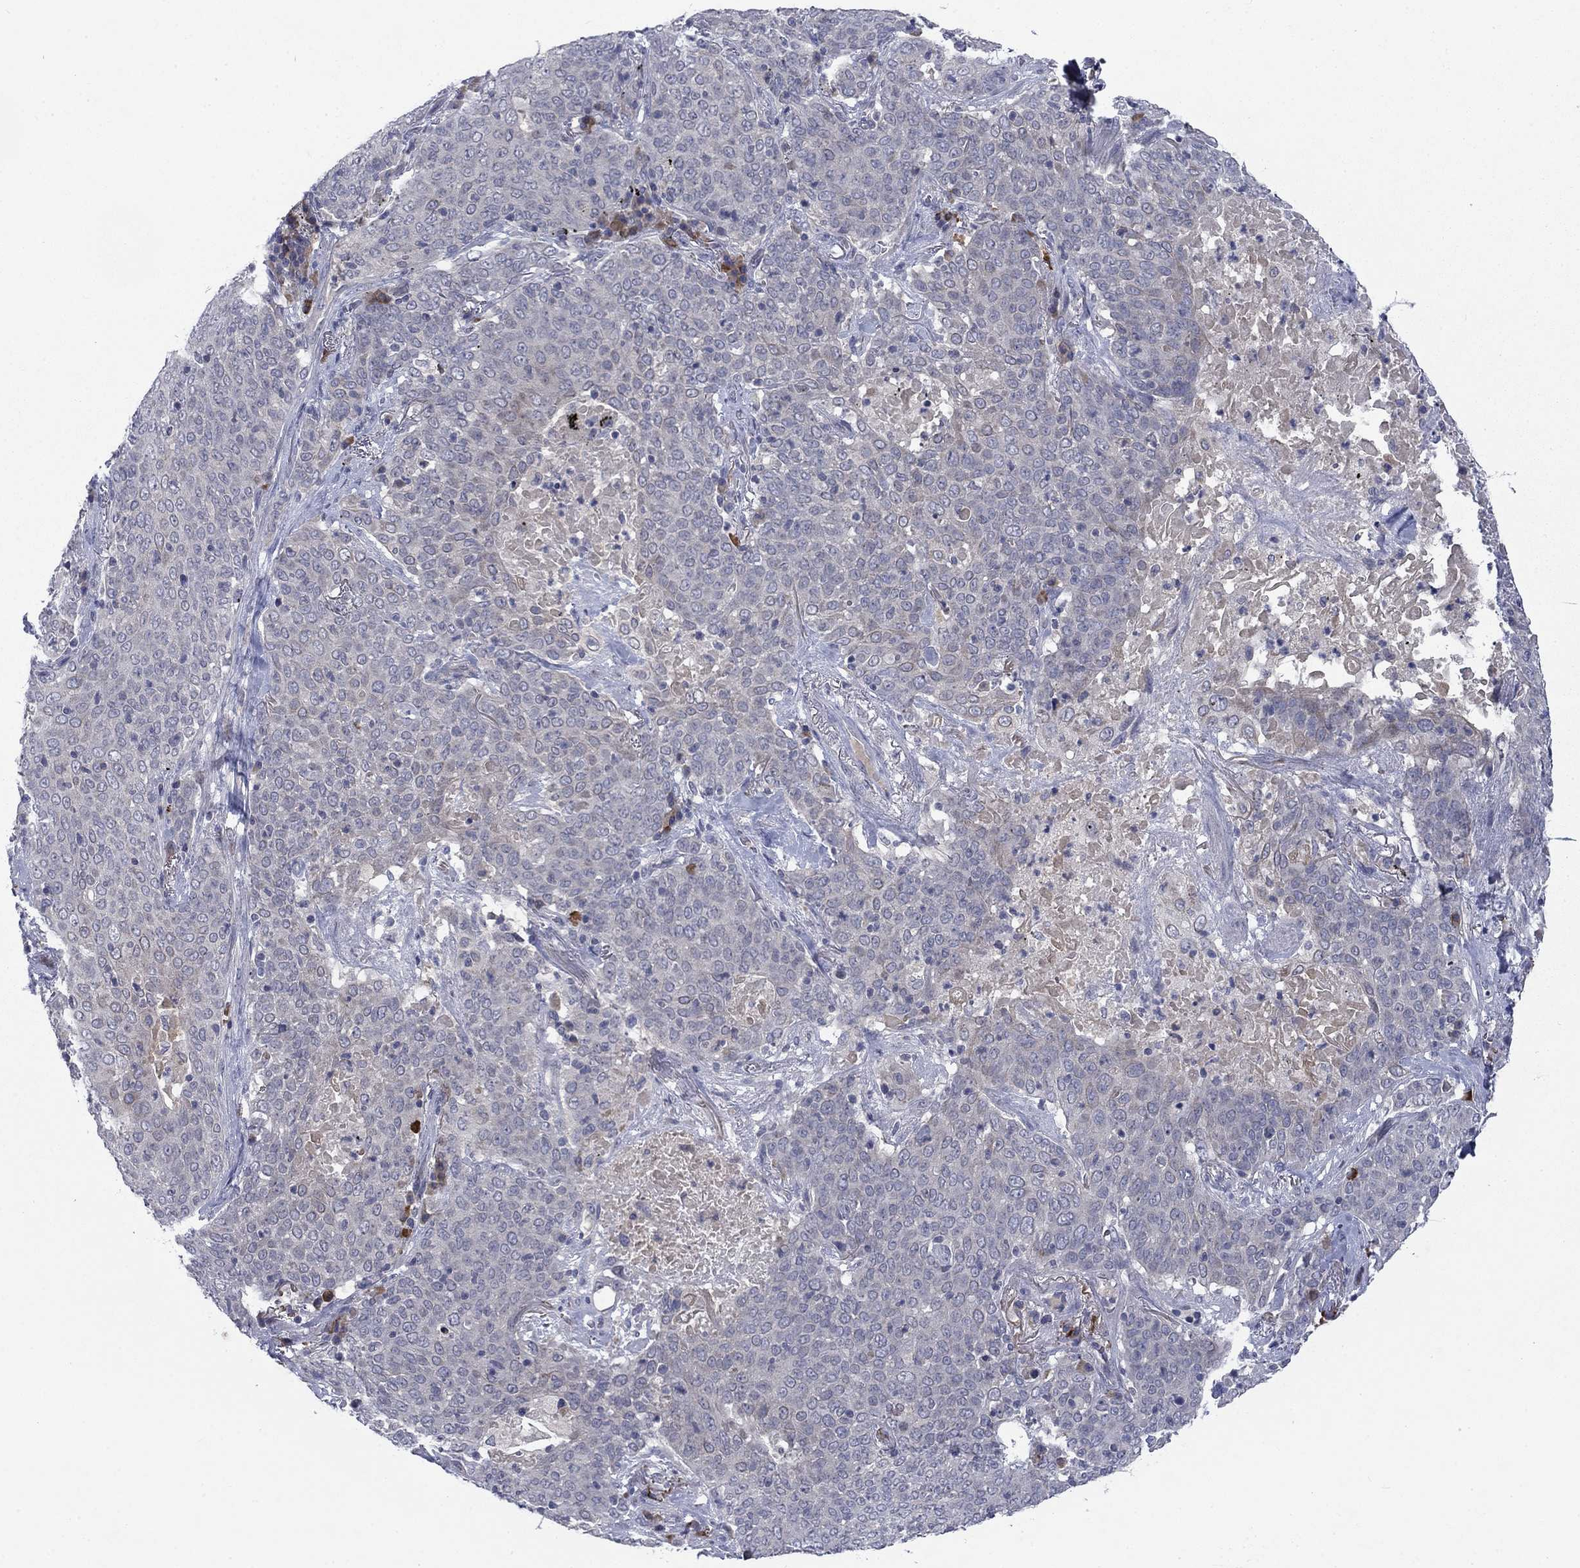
{"staining": {"intensity": "negative", "quantity": "none", "location": "none"}, "tissue": "lung cancer", "cell_type": "Tumor cells", "image_type": "cancer", "snomed": [{"axis": "morphology", "description": "Squamous cell carcinoma, NOS"}, {"axis": "topography", "description": "Lung"}], "caption": "There is no significant positivity in tumor cells of lung squamous cell carcinoma.", "gene": "CACNA1A", "patient": {"sex": "male", "age": 82}}